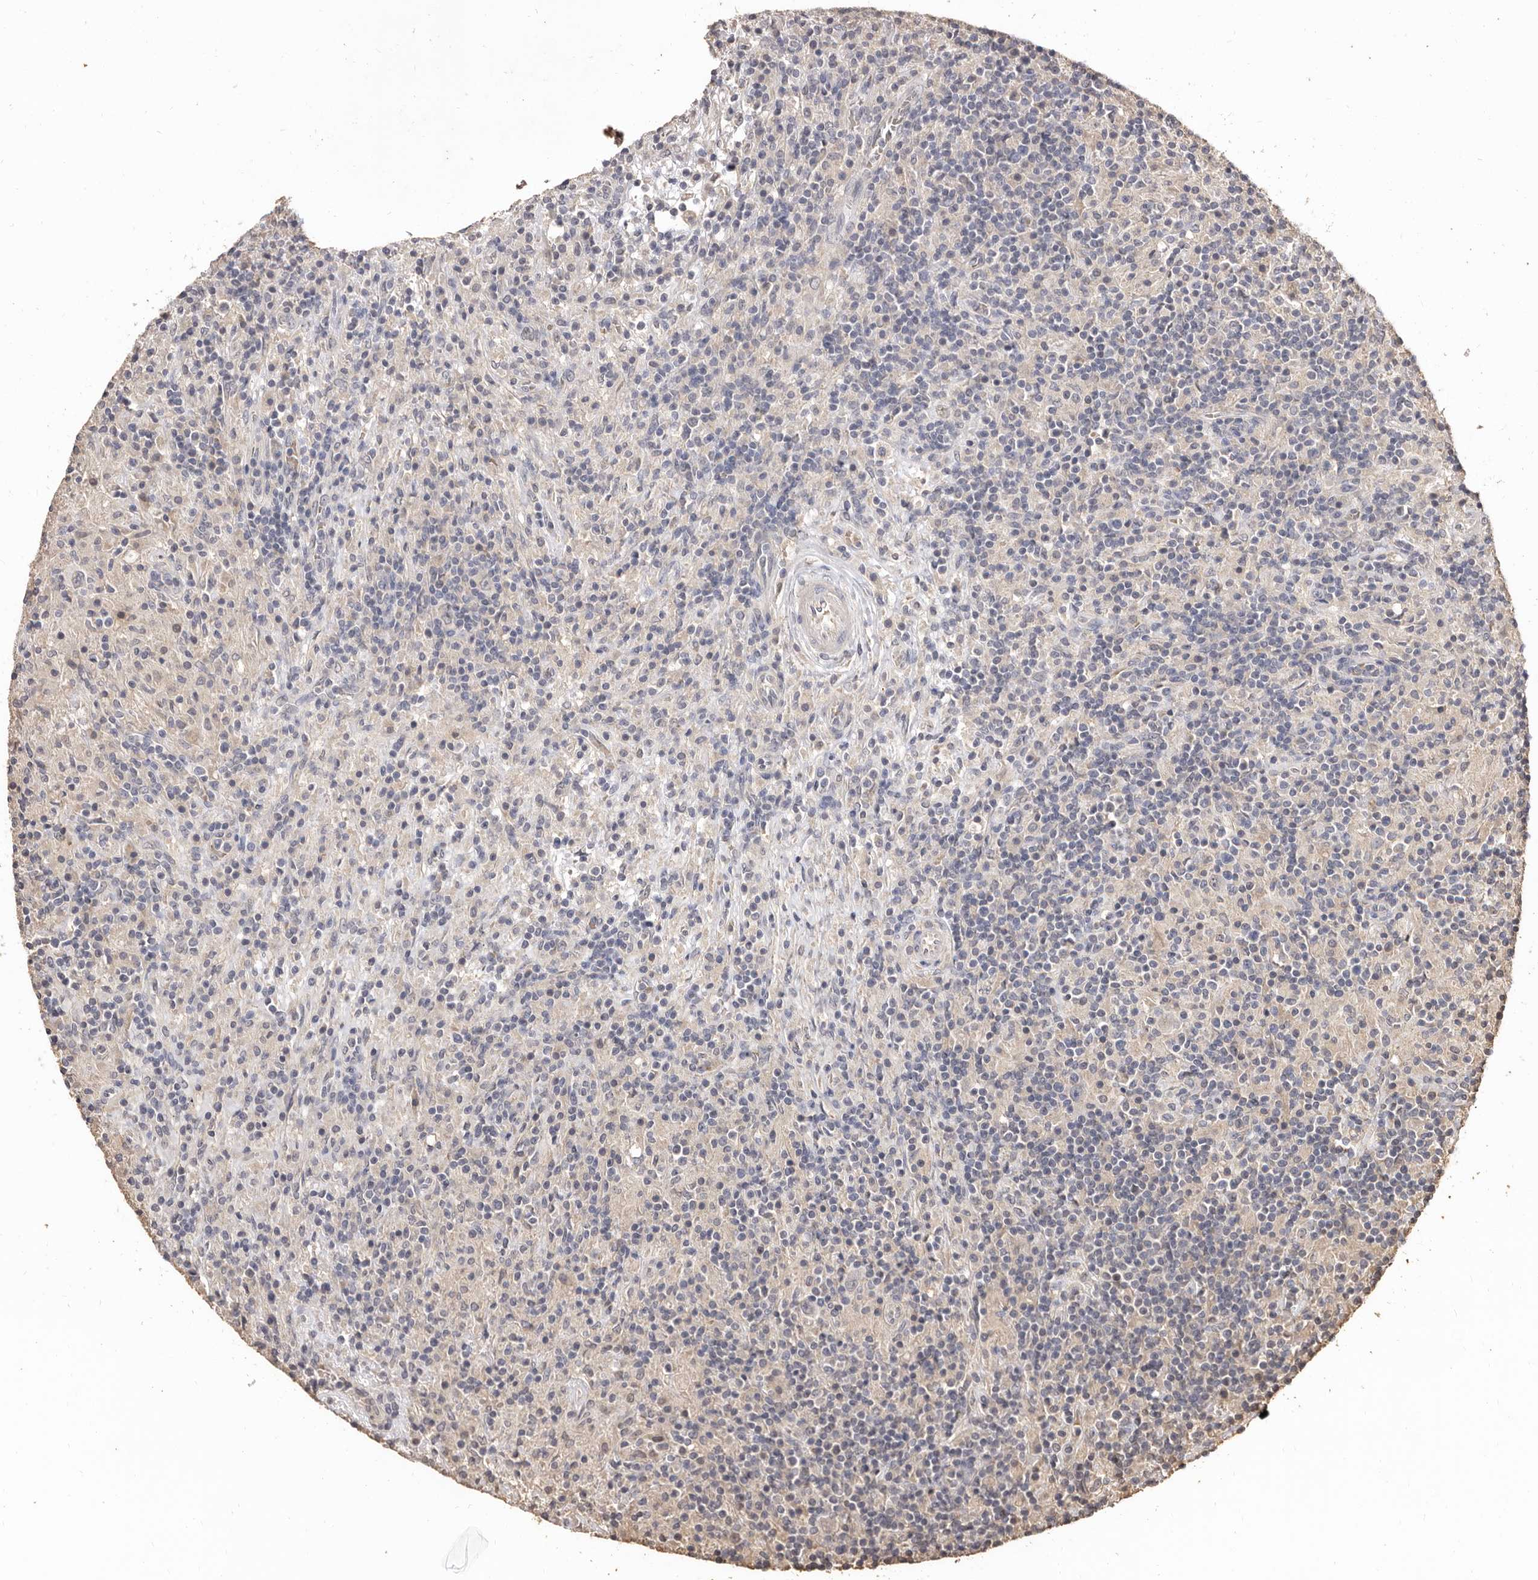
{"staining": {"intensity": "negative", "quantity": "none", "location": "none"}, "tissue": "lymphoma", "cell_type": "Tumor cells", "image_type": "cancer", "snomed": [{"axis": "morphology", "description": "Hodgkin's disease, NOS"}, {"axis": "topography", "description": "Lymph node"}], "caption": "The photomicrograph demonstrates no staining of tumor cells in Hodgkin's disease. (DAB immunohistochemistry (IHC) with hematoxylin counter stain).", "gene": "INAVA", "patient": {"sex": "male", "age": 70}}